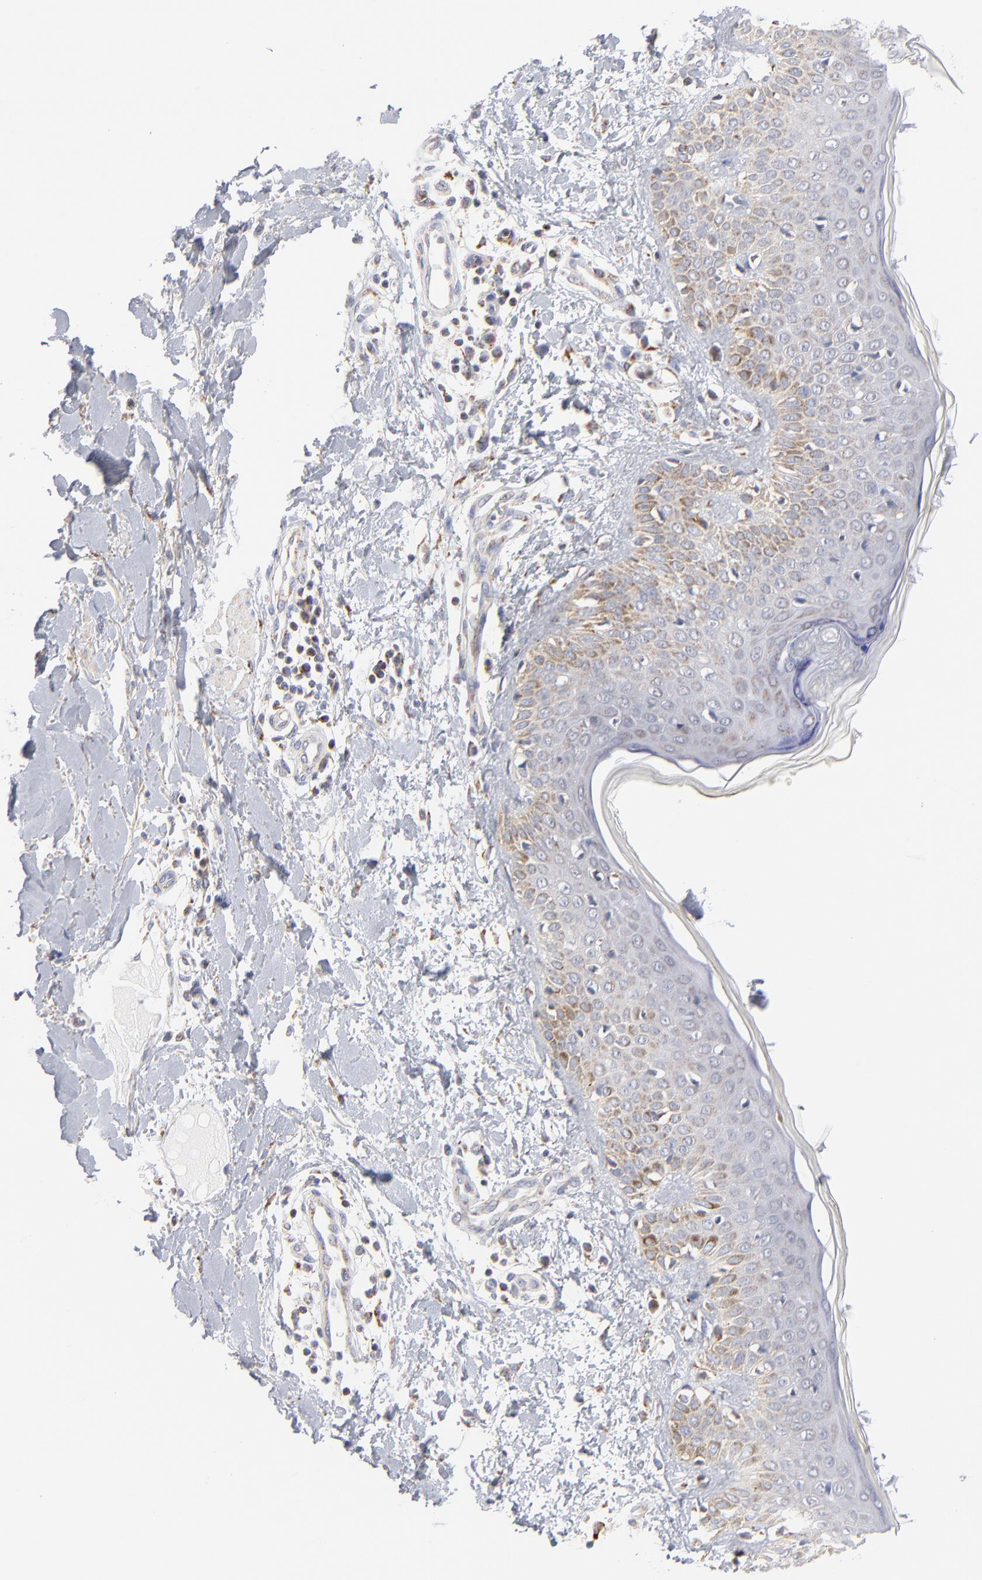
{"staining": {"intensity": "moderate", "quantity": "25%-75%", "location": "cytoplasmic/membranous"}, "tissue": "skin cancer", "cell_type": "Tumor cells", "image_type": "cancer", "snomed": [{"axis": "morphology", "description": "Squamous cell carcinoma, NOS"}, {"axis": "topography", "description": "Skin"}], "caption": "Moderate cytoplasmic/membranous staining for a protein is identified in approximately 25%-75% of tumor cells of skin squamous cell carcinoma using immunohistochemistry (IHC).", "gene": "MRPL58", "patient": {"sex": "female", "age": 59}}